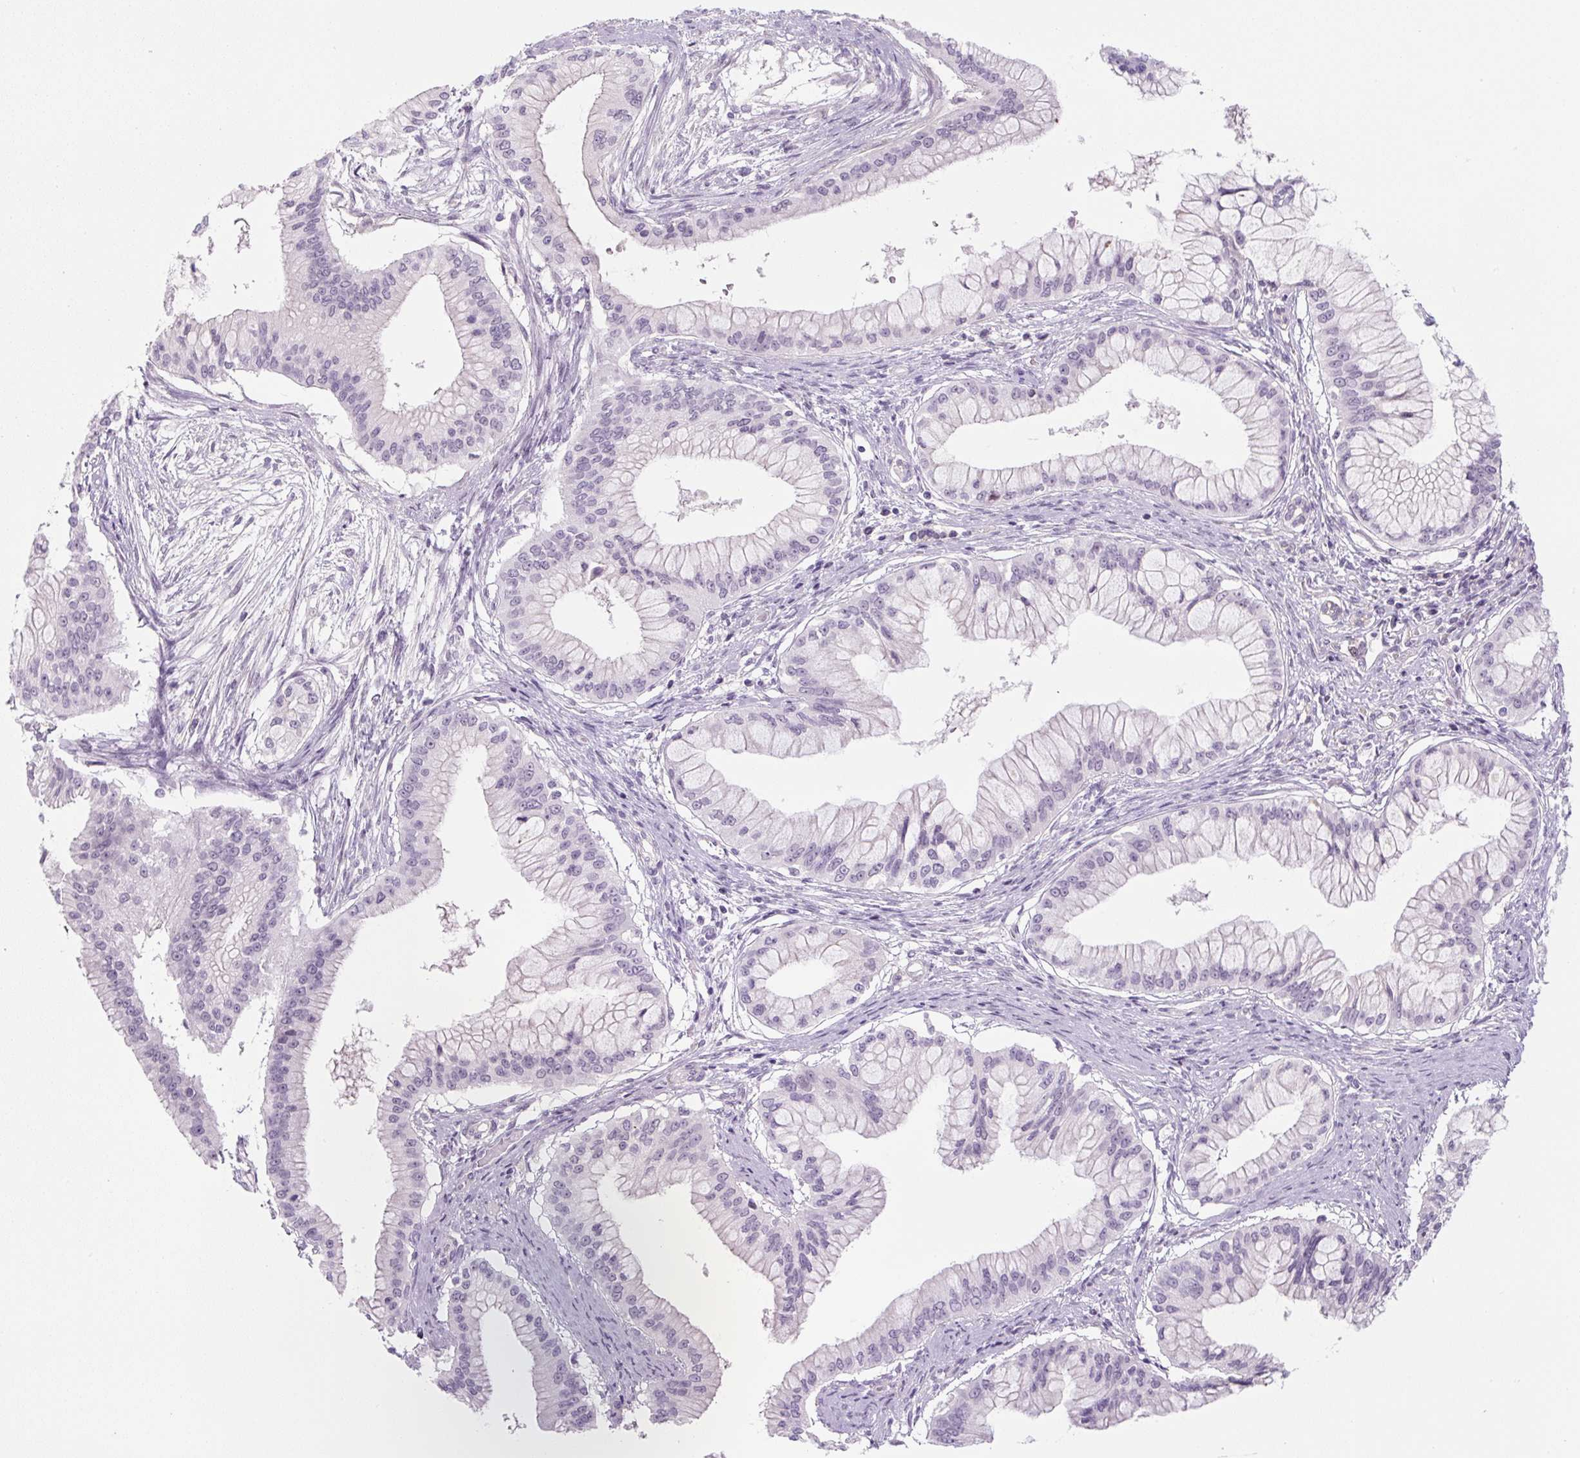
{"staining": {"intensity": "negative", "quantity": "none", "location": "none"}, "tissue": "pancreatic cancer", "cell_type": "Tumor cells", "image_type": "cancer", "snomed": [{"axis": "morphology", "description": "Adenocarcinoma, NOS"}, {"axis": "topography", "description": "Pancreas"}], "caption": "A high-resolution histopathology image shows immunohistochemistry staining of pancreatic cancer, which exhibits no significant staining in tumor cells.", "gene": "PRM1", "patient": {"sex": "male", "age": 46}}